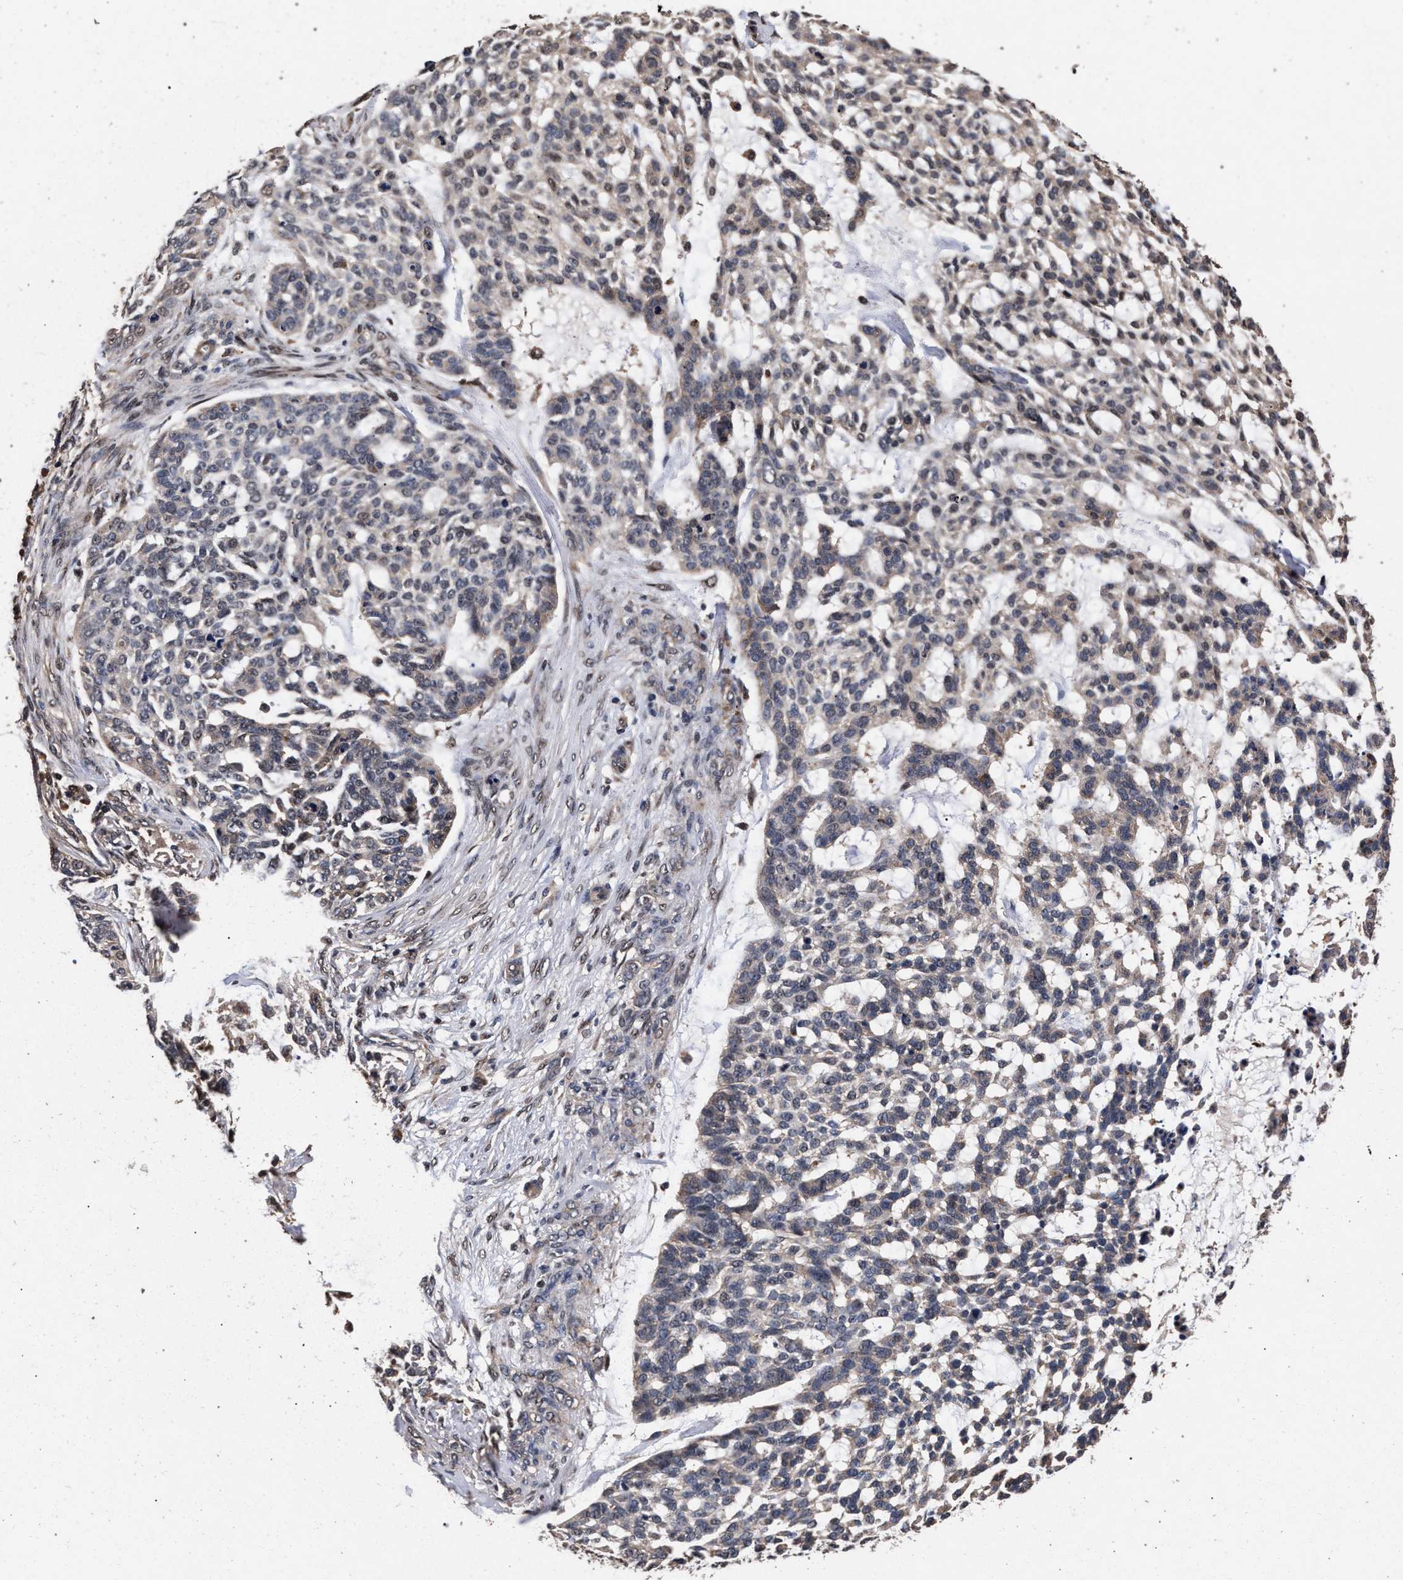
{"staining": {"intensity": "weak", "quantity": "<25%", "location": "cytoplasmic/membranous"}, "tissue": "skin cancer", "cell_type": "Tumor cells", "image_type": "cancer", "snomed": [{"axis": "morphology", "description": "Basal cell carcinoma"}, {"axis": "topography", "description": "Skin"}], "caption": "Photomicrograph shows no protein staining in tumor cells of skin cancer (basal cell carcinoma) tissue.", "gene": "ACOX1", "patient": {"sex": "female", "age": 64}}